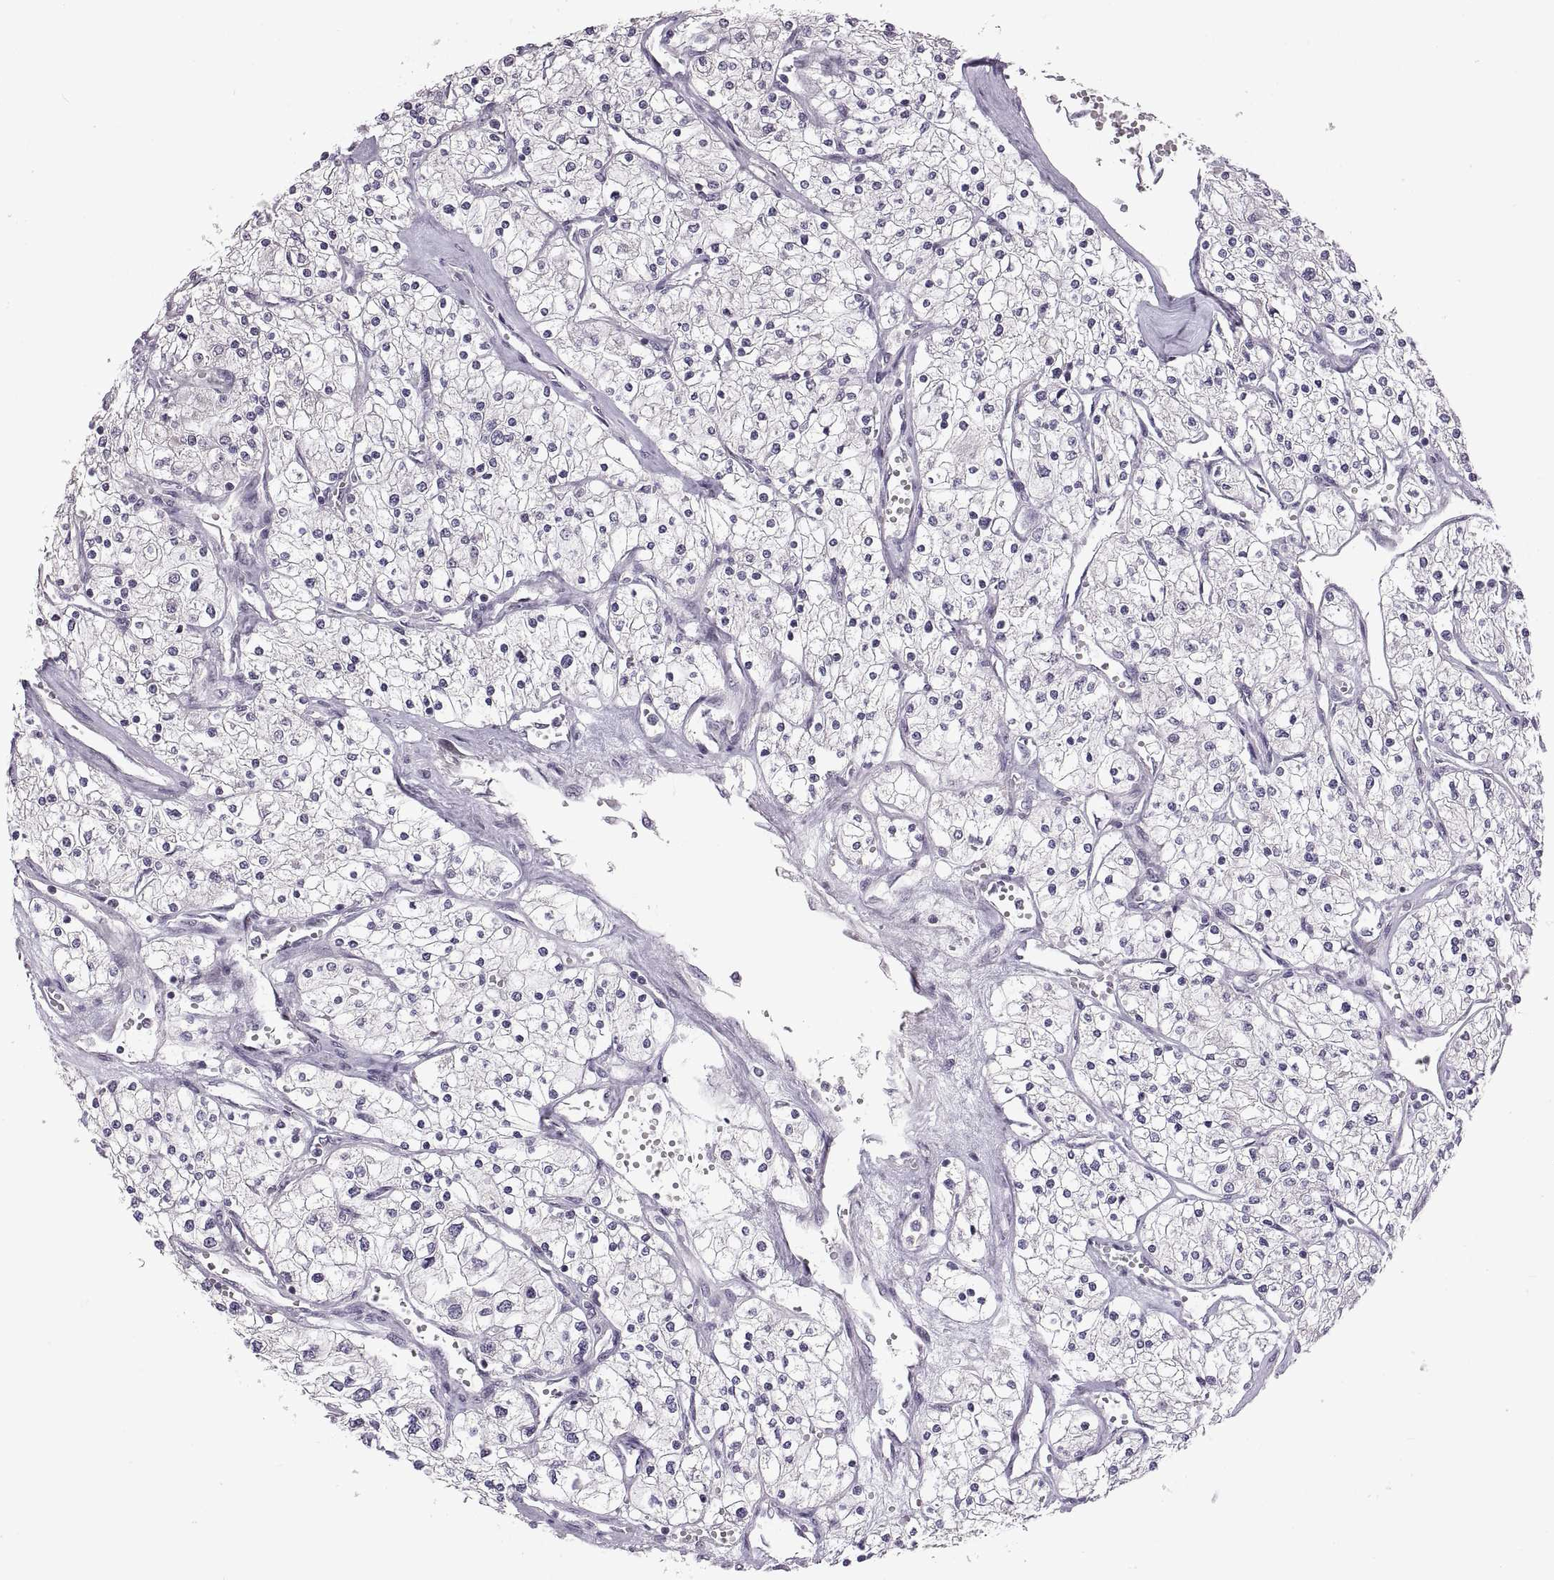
{"staining": {"intensity": "negative", "quantity": "none", "location": "none"}, "tissue": "renal cancer", "cell_type": "Tumor cells", "image_type": "cancer", "snomed": [{"axis": "morphology", "description": "Adenocarcinoma, NOS"}, {"axis": "topography", "description": "Kidney"}], "caption": "Immunohistochemical staining of human renal cancer (adenocarcinoma) demonstrates no significant expression in tumor cells.", "gene": "NEK2", "patient": {"sex": "male", "age": 80}}